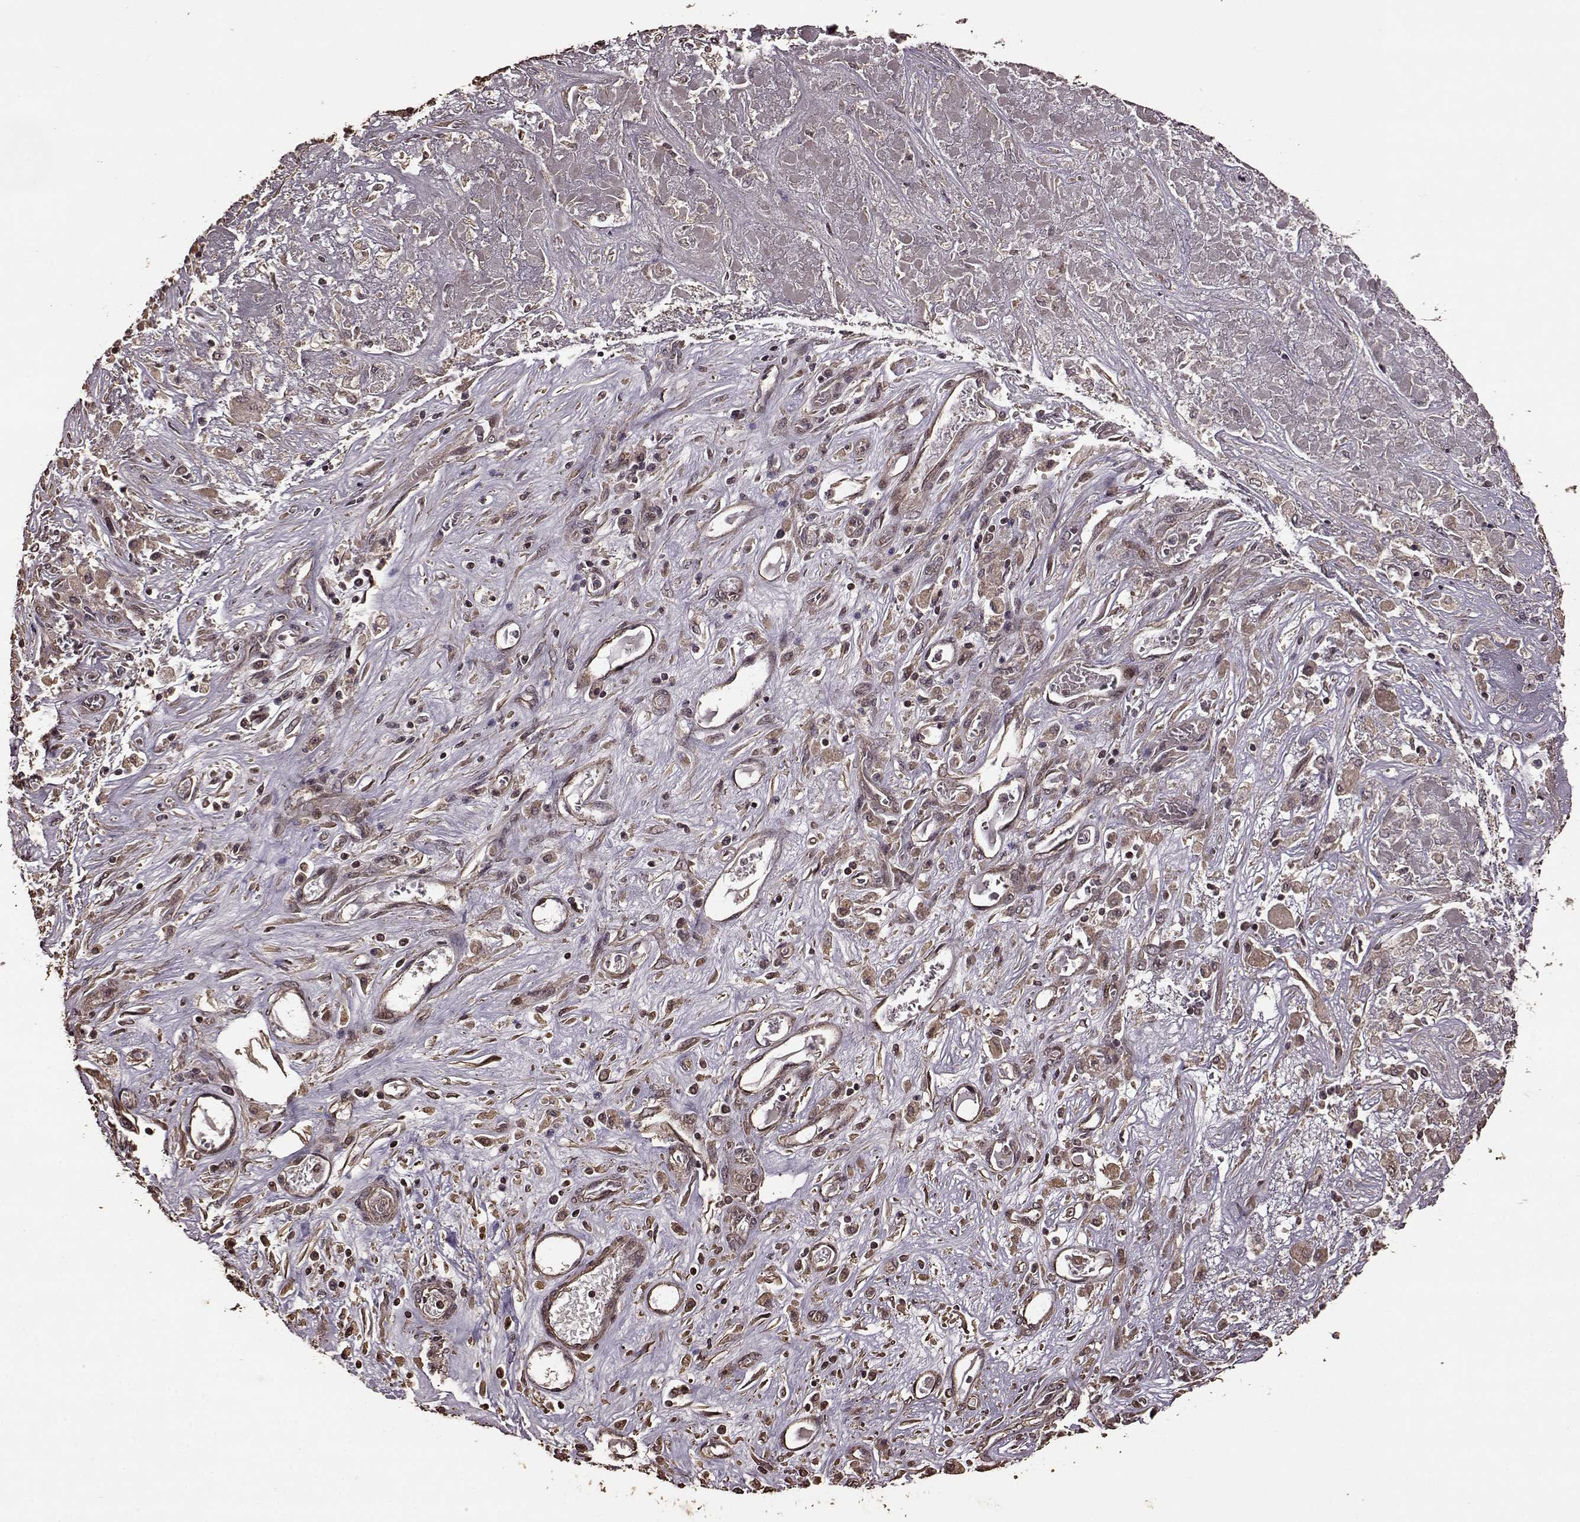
{"staining": {"intensity": "weak", "quantity": "<25%", "location": "cytoplasmic/membranous"}, "tissue": "liver cancer", "cell_type": "Tumor cells", "image_type": "cancer", "snomed": [{"axis": "morphology", "description": "Cholangiocarcinoma"}, {"axis": "topography", "description": "Liver"}], "caption": "IHC micrograph of neoplastic tissue: human cholangiocarcinoma (liver) stained with DAB displays no significant protein staining in tumor cells.", "gene": "FBXW11", "patient": {"sex": "female", "age": 52}}